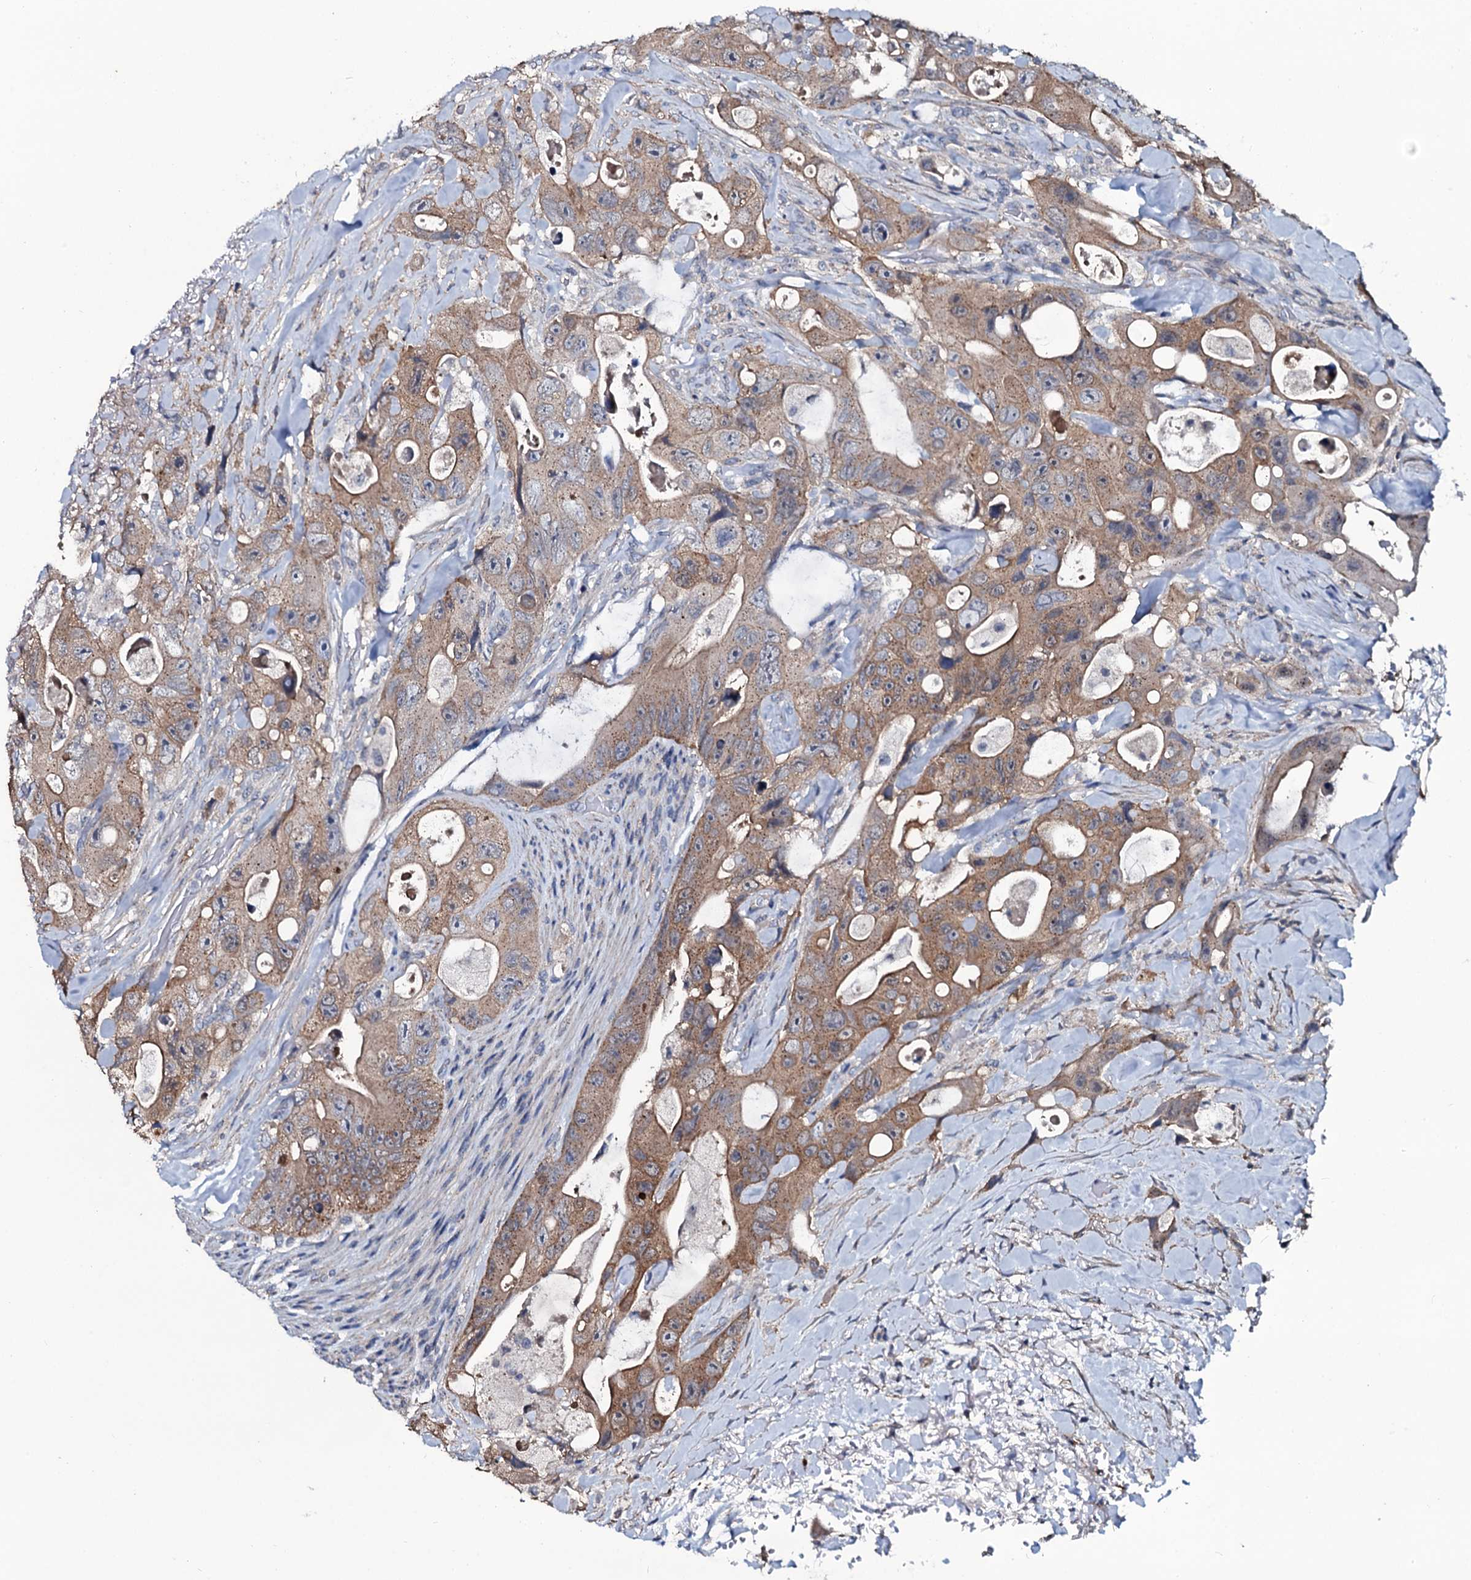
{"staining": {"intensity": "moderate", "quantity": "25%-75%", "location": "cytoplasmic/membranous"}, "tissue": "colorectal cancer", "cell_type": "Tumor cells", "image_type": "cancer", "snomed": [{"axis": "morphology", "description": "Adenocarcinoma, NOS"}, {"axis": "topography", "description": "Colon"}], "caption": "DAB immunohistochemical staining of colorectal cancer (adenocarcinoma) displays moderate cytoplasmic/membranous protein expression in about 25%-75% of tumor cells.", "gene": "USPL1", "patient": {"sex": "female", "age": 46}}